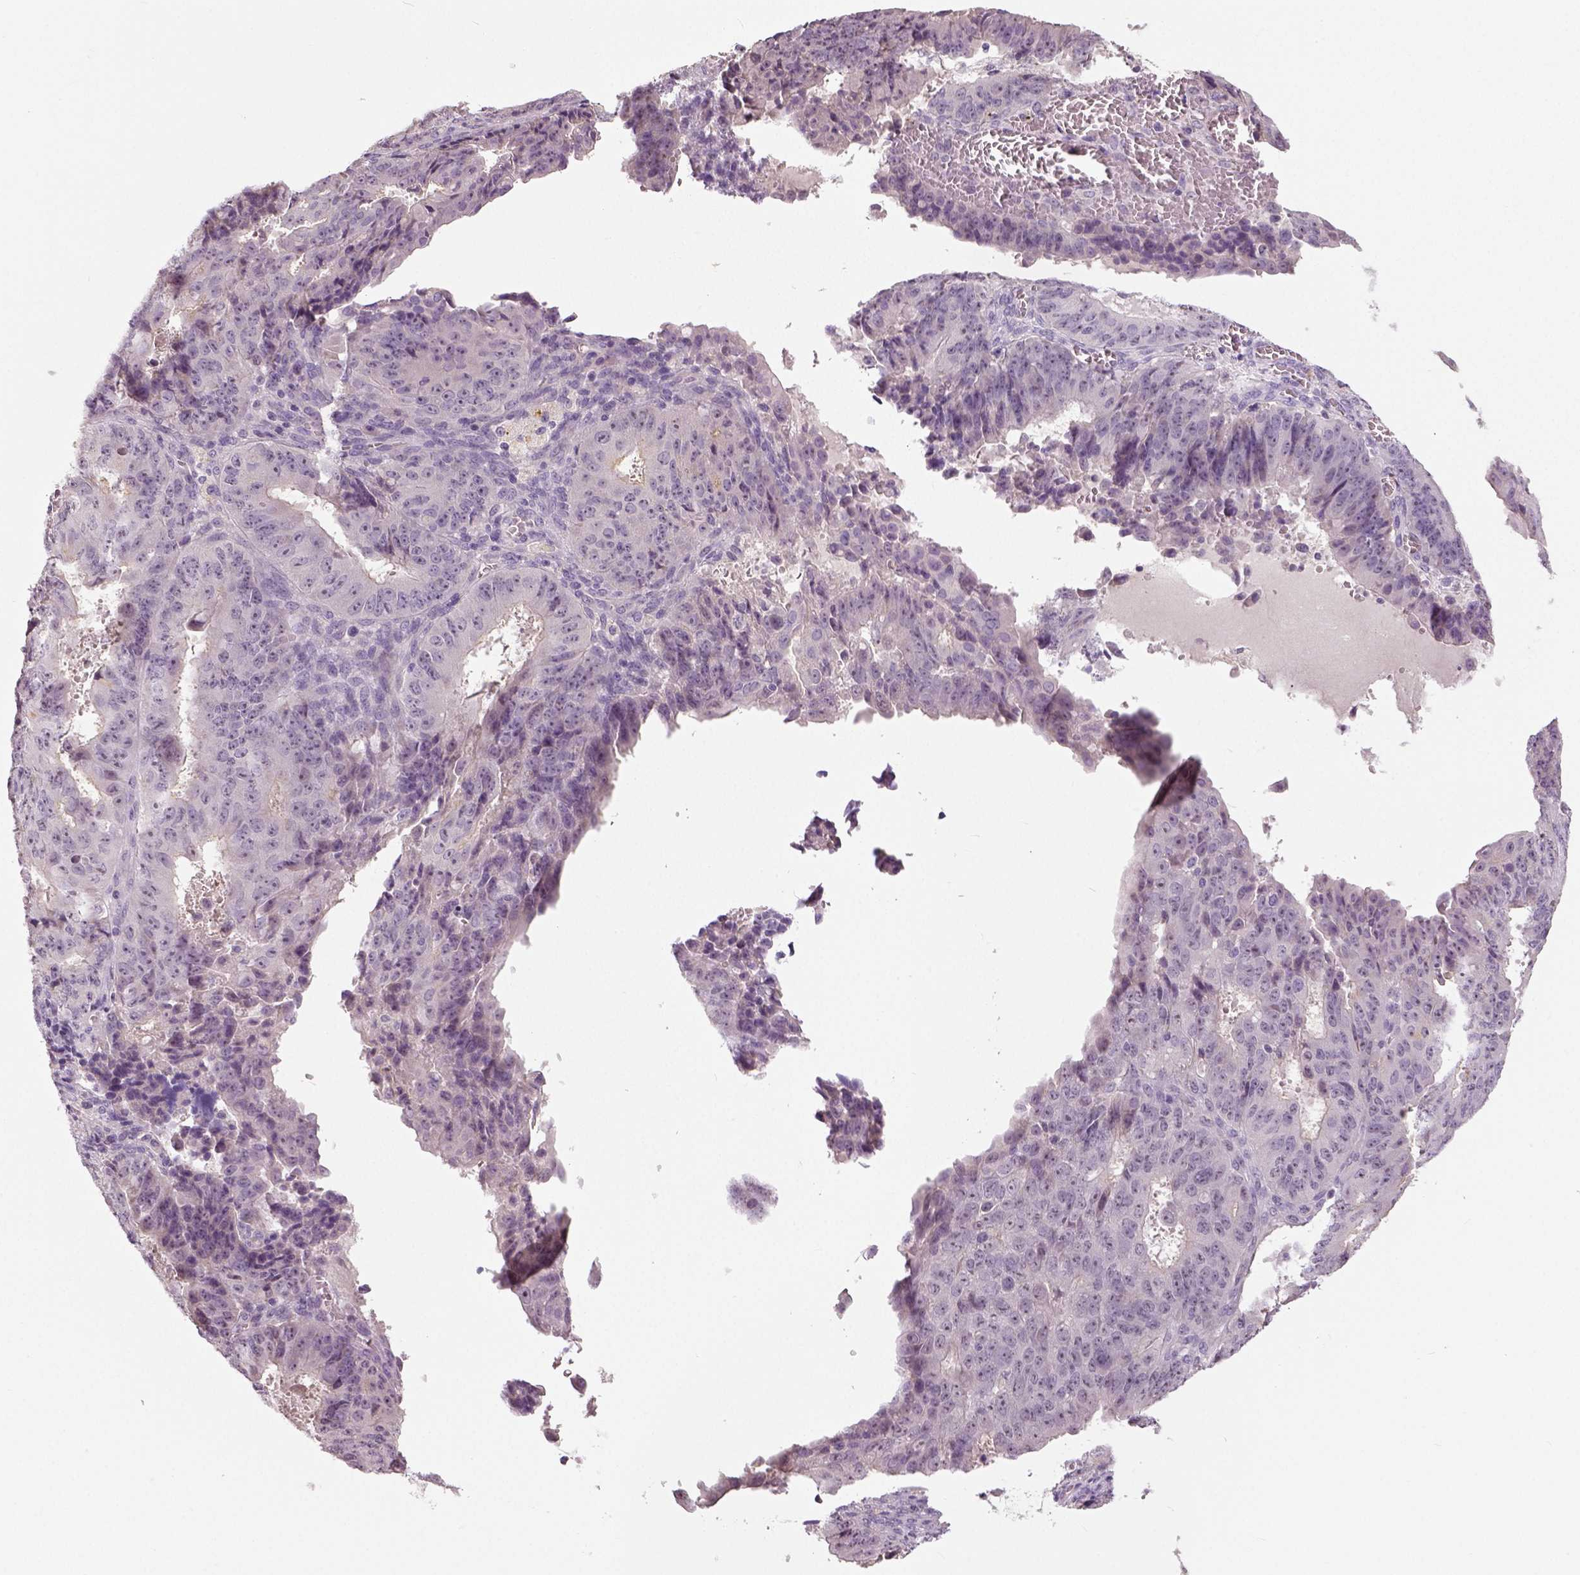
{"staining": {"intensity": "negative", "quantity": "none", "location": "none"}, "tissue": "ovarian cancer", "cell_type": "Tumor cells", "image_type": "cancer", "snomed": [{"axis": "morphology", "description": "Carcinoma, endometroid"}, {"axis": "topography", "description": "Ovary"}], "caption": "IHC image of neoplastic tissue: ovarian cancer stained with DAB (3,3'-diaminobenzidine) shows no significant protein expression in tumor cells.", "gene": "NECAB1", "patient": {"sex": "female", "age": 42}}